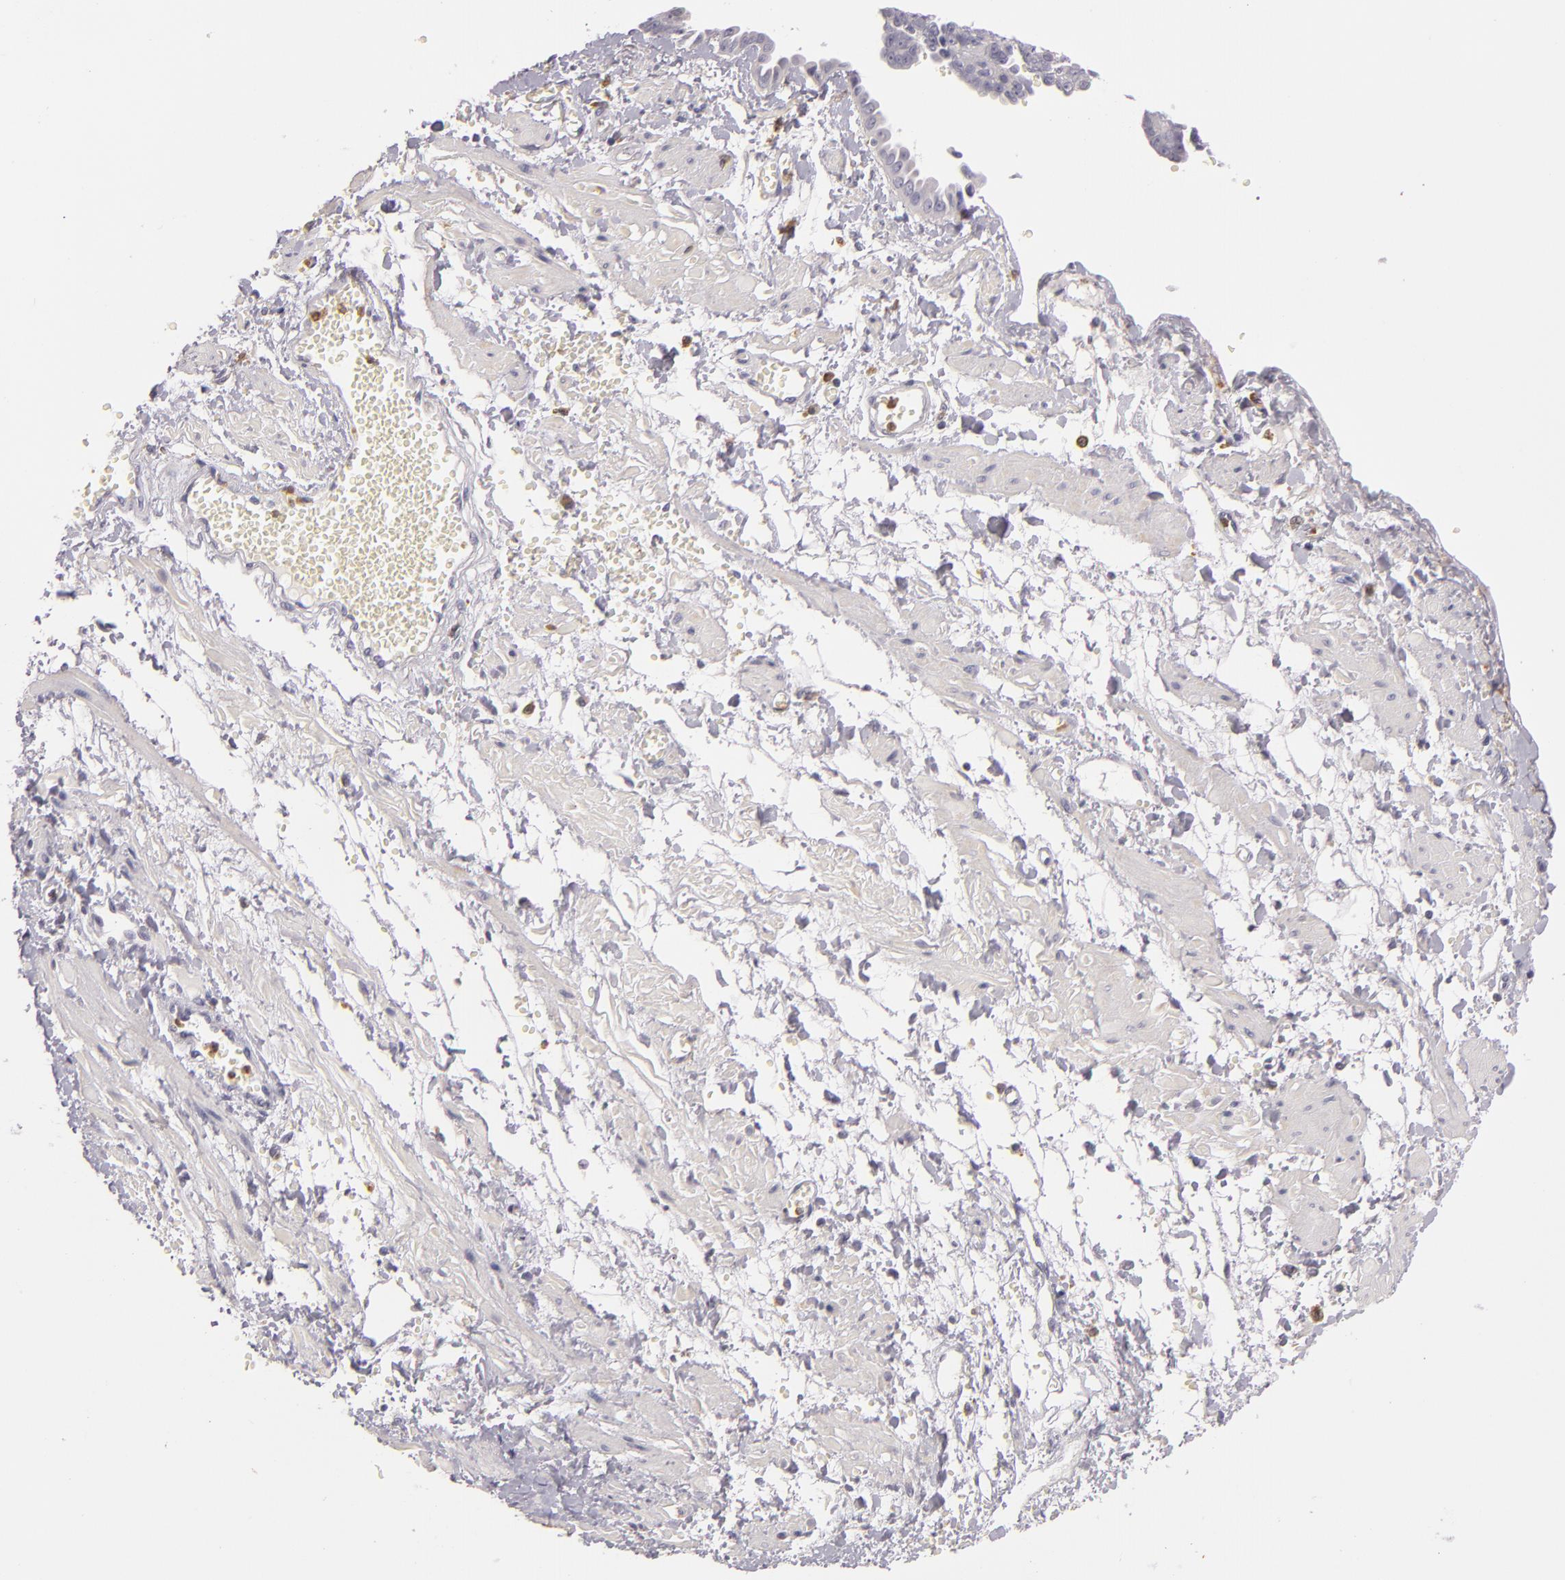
{"staining": {"intensity": "negative", "quantity": "none", "location": "none"}, "tissue": "ovarian cancer", "cell_type": "Tumor cells", "image_type": "cancer", "snomed": [{"axis": "morphology", "description": "Cystadenocarcinoma, serous, NOS"}, {"axis": "topography", "description": "Ovary"}], "caption": "Tumor cells show no significant expression in ovarian serous cystadenocarcinoma. (Stains: DAB IHC with hematoxylin counter stain, Microscopy: brightfield microscopy at high magnification).", "gene": "TLR8", "patient": {"sex": "female", "age": 71}}